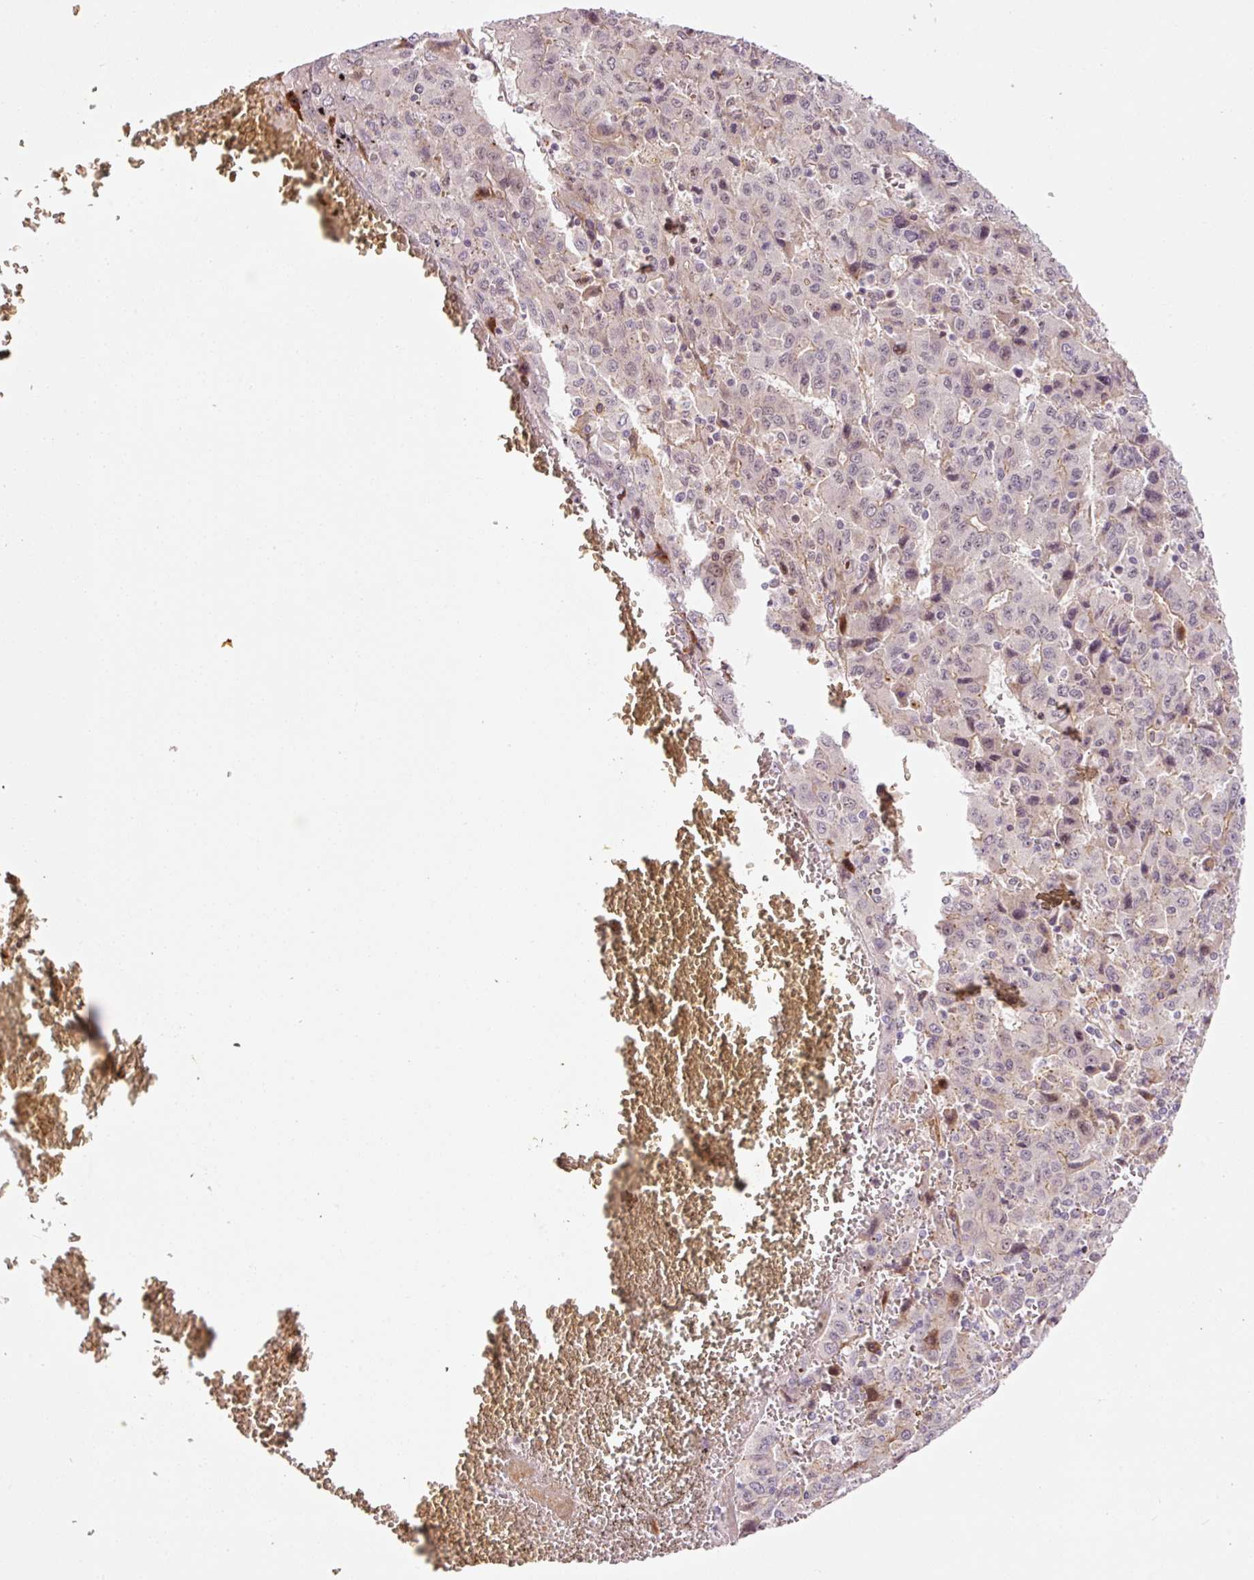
{"staining": {"intensity": "negative", "quantity": "none", "location": "none"}, "tissue": "liver cancer", "cell_type": "Tumor cells", "image_type": "cancer", "snomed": [{"axis": "morphology", "description": "Carcinoma, Hepatocellular, NOS"}, {"axis": "topography", "description": "Liver"}], "caption": "Immunohistochemistry photomicrograph of neoplastic tissue: human hepatocellular carcinoma (liver) stained with DAB (3,3'-diaminobenzidine) shows no significant protein positivity in tumor cells.", "gene": "ANKRD20A1", "patient": {"sex": "female", "age": 53}}